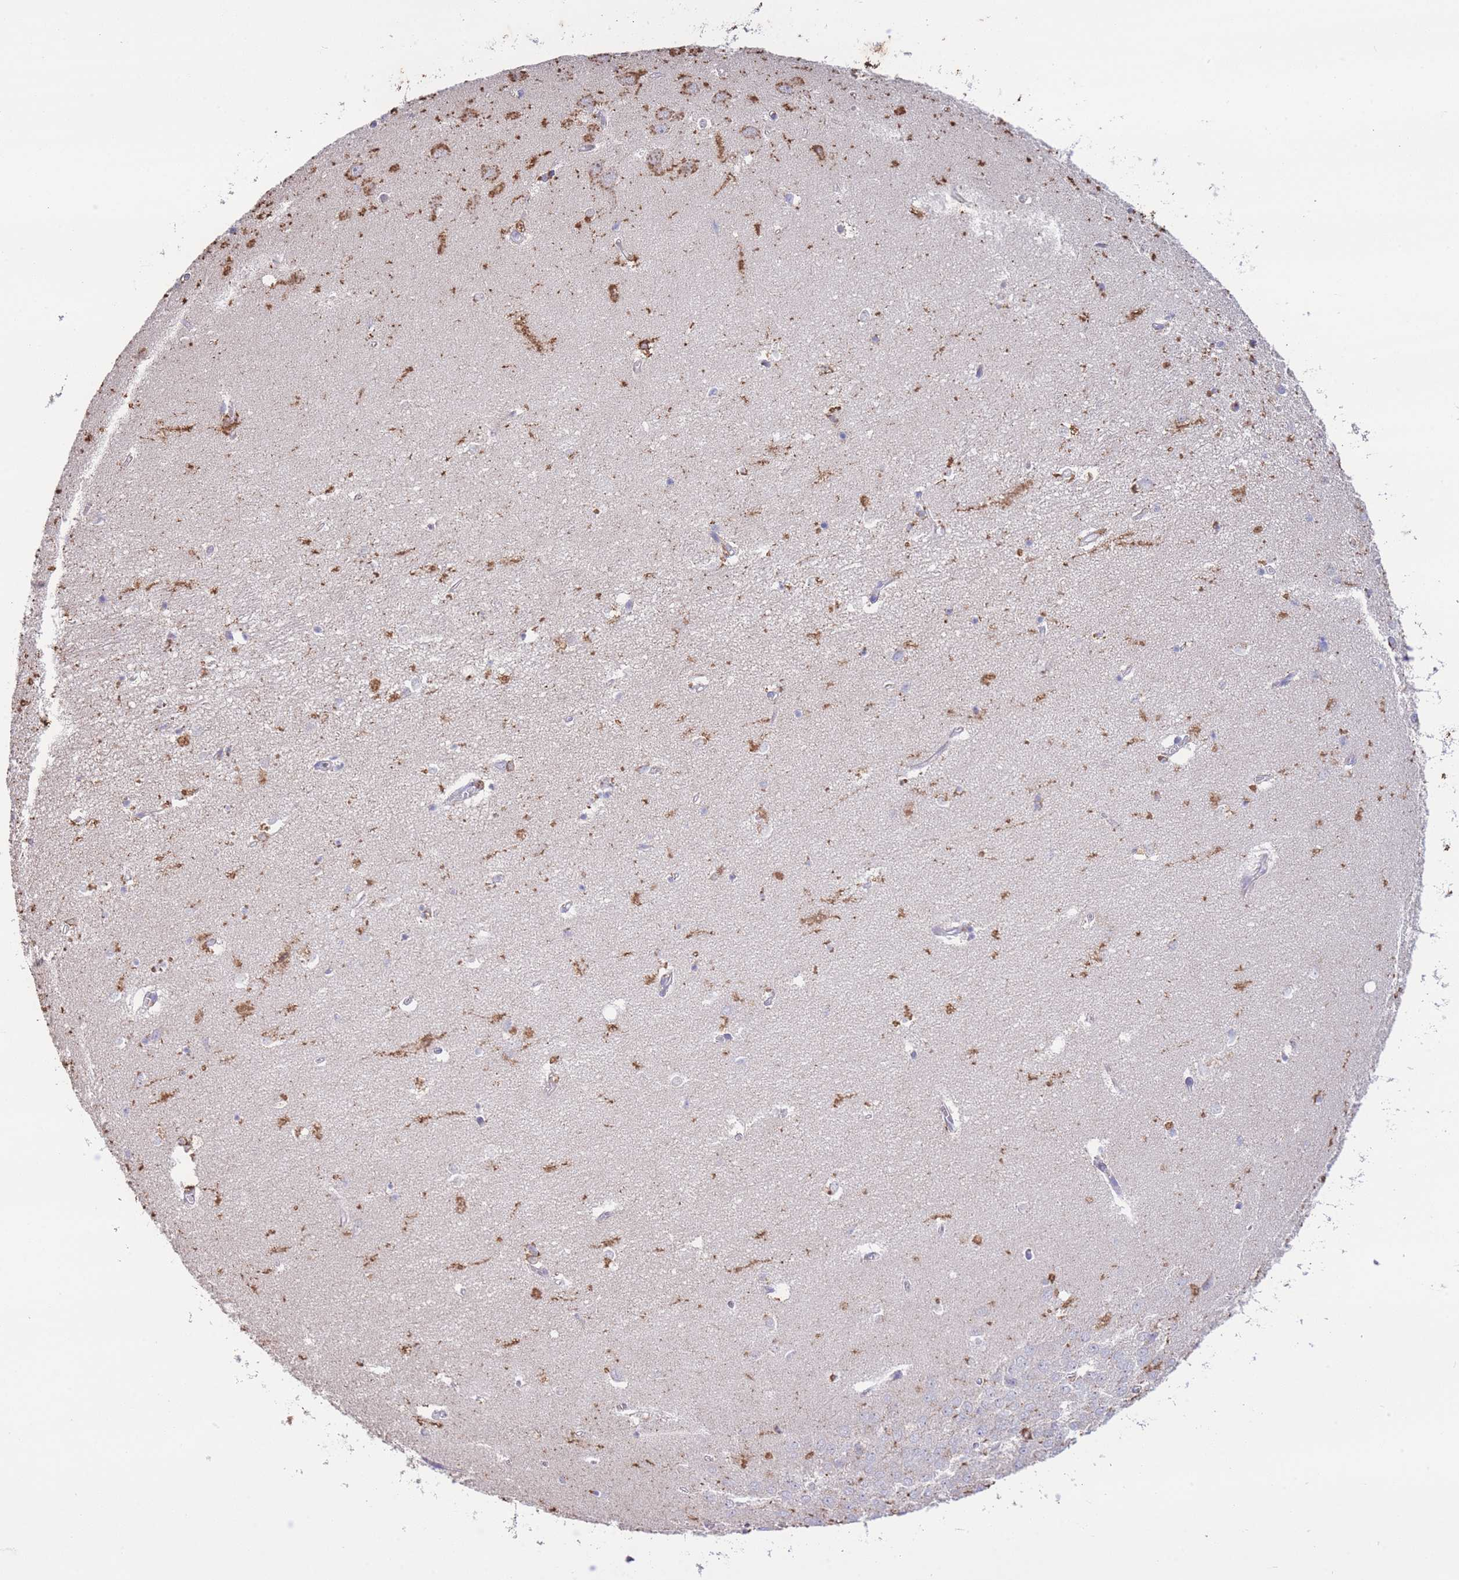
{"staining": {"intensity": "negative", "quantity": "none", "location": "none"}, "tissue": "hippocampus", "cell_type": "Glial cells", "image_type": "normal", "snomed": [{"axis": "morphology", "description": "Normal tissue, NOS"}, {"axis": "topography", "description": "Hippocampus"}], "caption": "Human hippocampus stained for a protein using immunohistochemistry shows no positivity in glial cells.", "gene": "CENPM", "patient": {"sex": "female", "age": 64}}